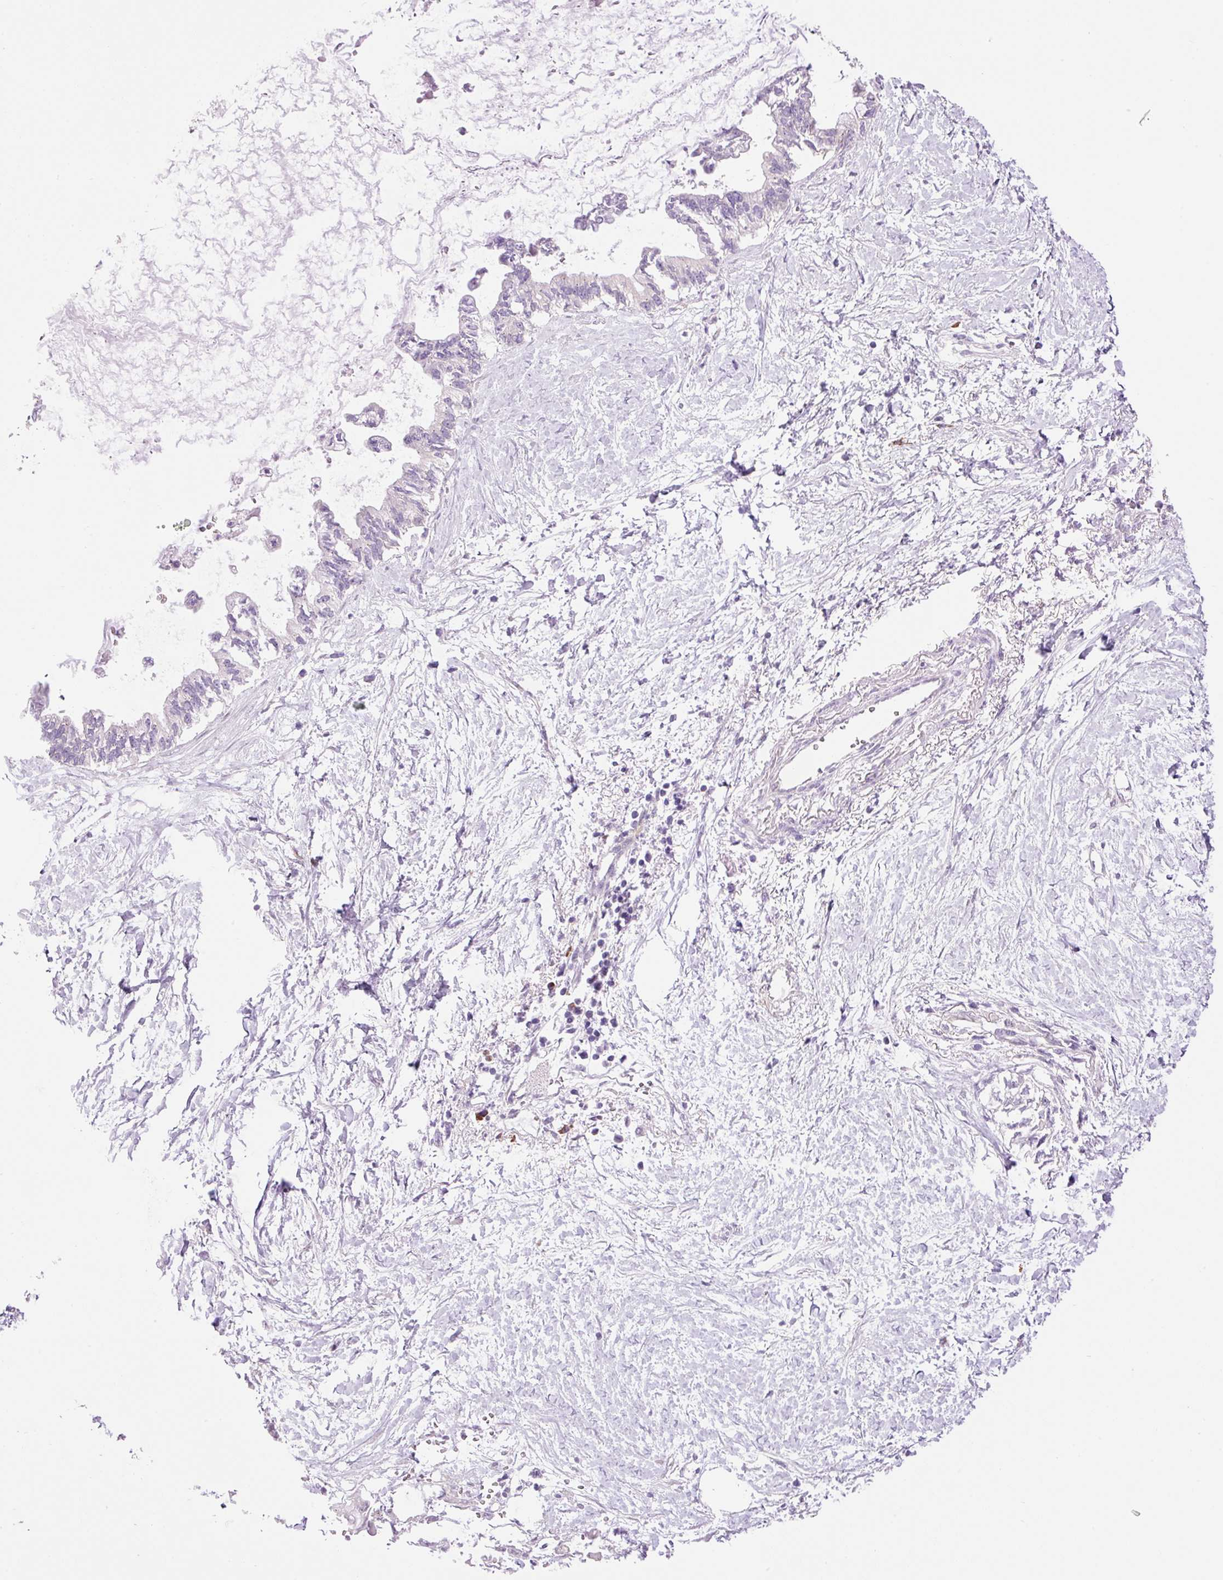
{"staining": {"intensity": "negative", "quantity": "none", "location": "none"}, "tissue": "pancreatic cancer", "cell_type": "Tumor cells", "image_type": "cancer", "snomed": [{"axis": "morphology", "description": "Adenocarcinoma, NOS"}, {"axis": "topography", "description": "Pancreas"}], "caption": "Tumor cells are negative for brown protein staining in pancreatic cancer (adenocarcinoma).", "gene": "PNPLA5", "patient": {"sex": "male", "age": 61}}